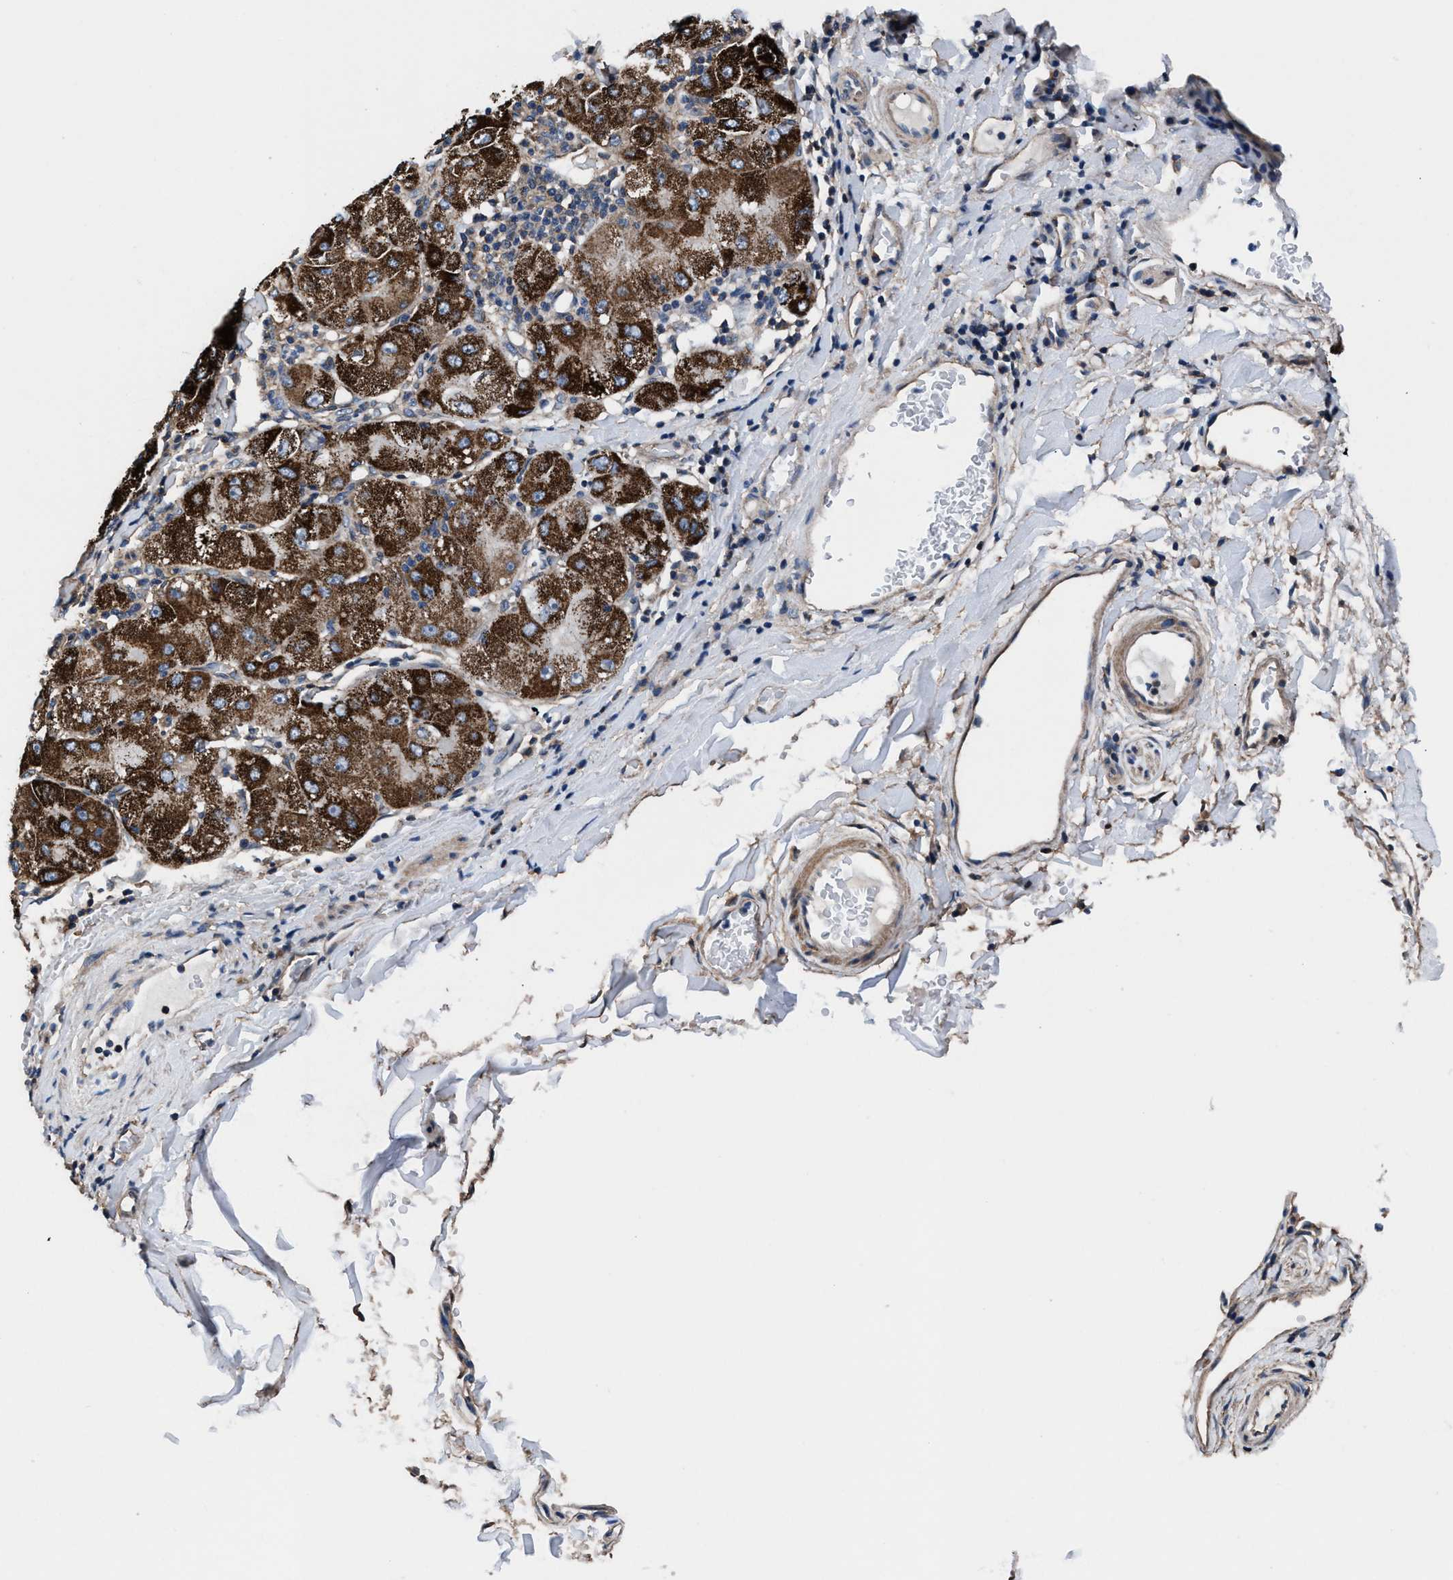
{"staining": {"intensity": "strong", "quantity": ">75%", "location": "cytoplasmic/membranous"}, "tissue": "liver cancer", "cell_type": "Tumor cells", "image_type": "cancer", "snomed": [{"axis": "morphology", "description": "Carcinoma, Hepatocellular, NOS"}, {"axis": "topography", "description": "Liver"}], "caption": "Human liver cancer (hepatocellular carcinoma) stained with a protein marker exhibits strong staining in tumor cells.", "gene": "NKTR", "patient": {"sex": "male", "age": 80}}